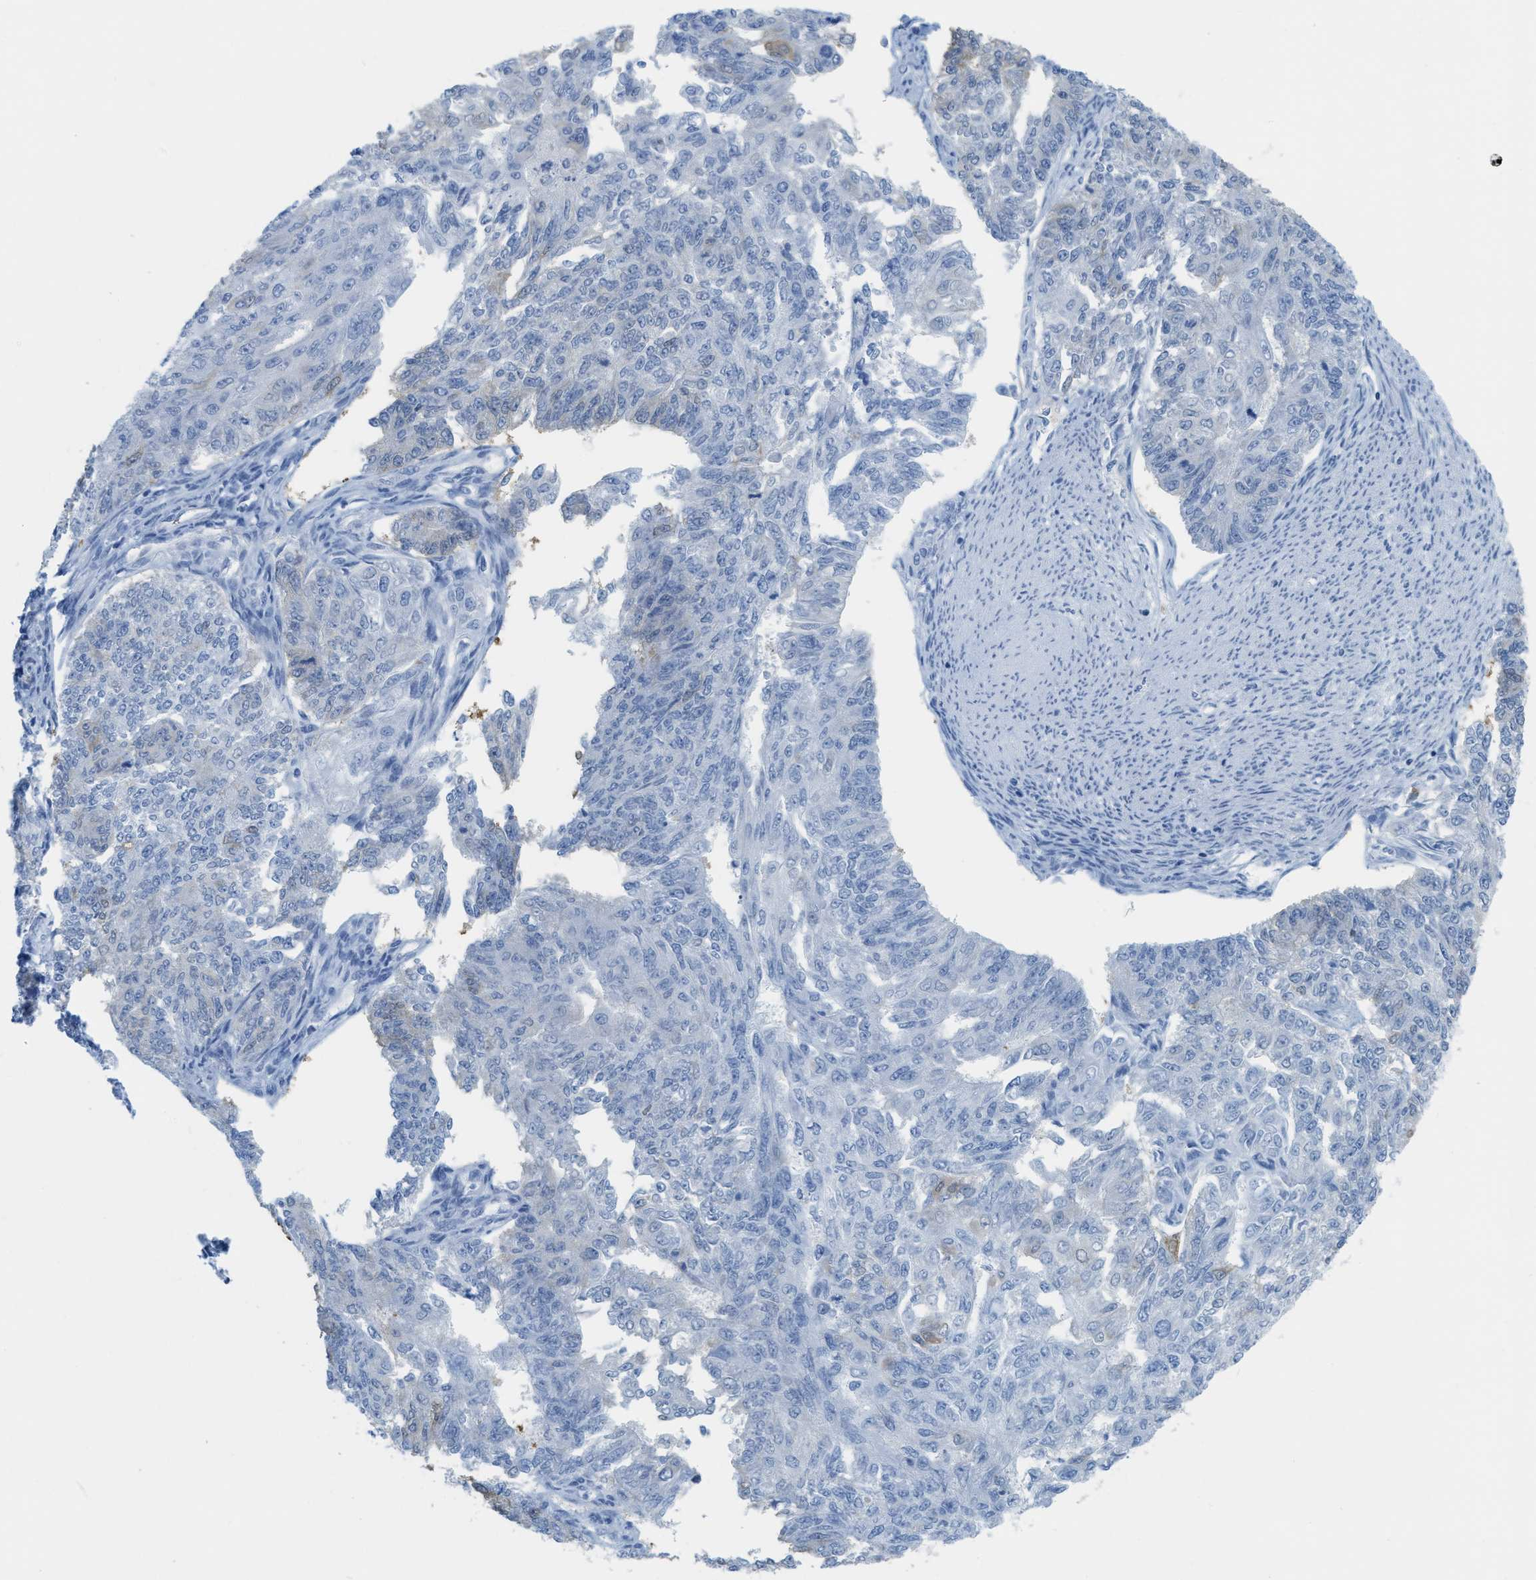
{"staining": {"intensity": "negative", "quantity": "none", "location": "none"}, "tissue": "endometrial cancer", "cell_type": "Tumor cells", "image_type": "cancer", "snomed": [{"axis": "morphology", "description": "Adenocarcinoma, NOS"}, {"axis": "topography", "description": "Endometrium"}], "caption": "A histopathology image of human endometrial cancer (adenocarcinoma) is negative for staining in tumor cells. The staining is performed using DAB (3,3'-diaminobenzidine) brown chromogen with nuclei counter-stained in using hematoxylin.", "gene": "ASGR1", "patient": {"sex": "female", "age": 32}}